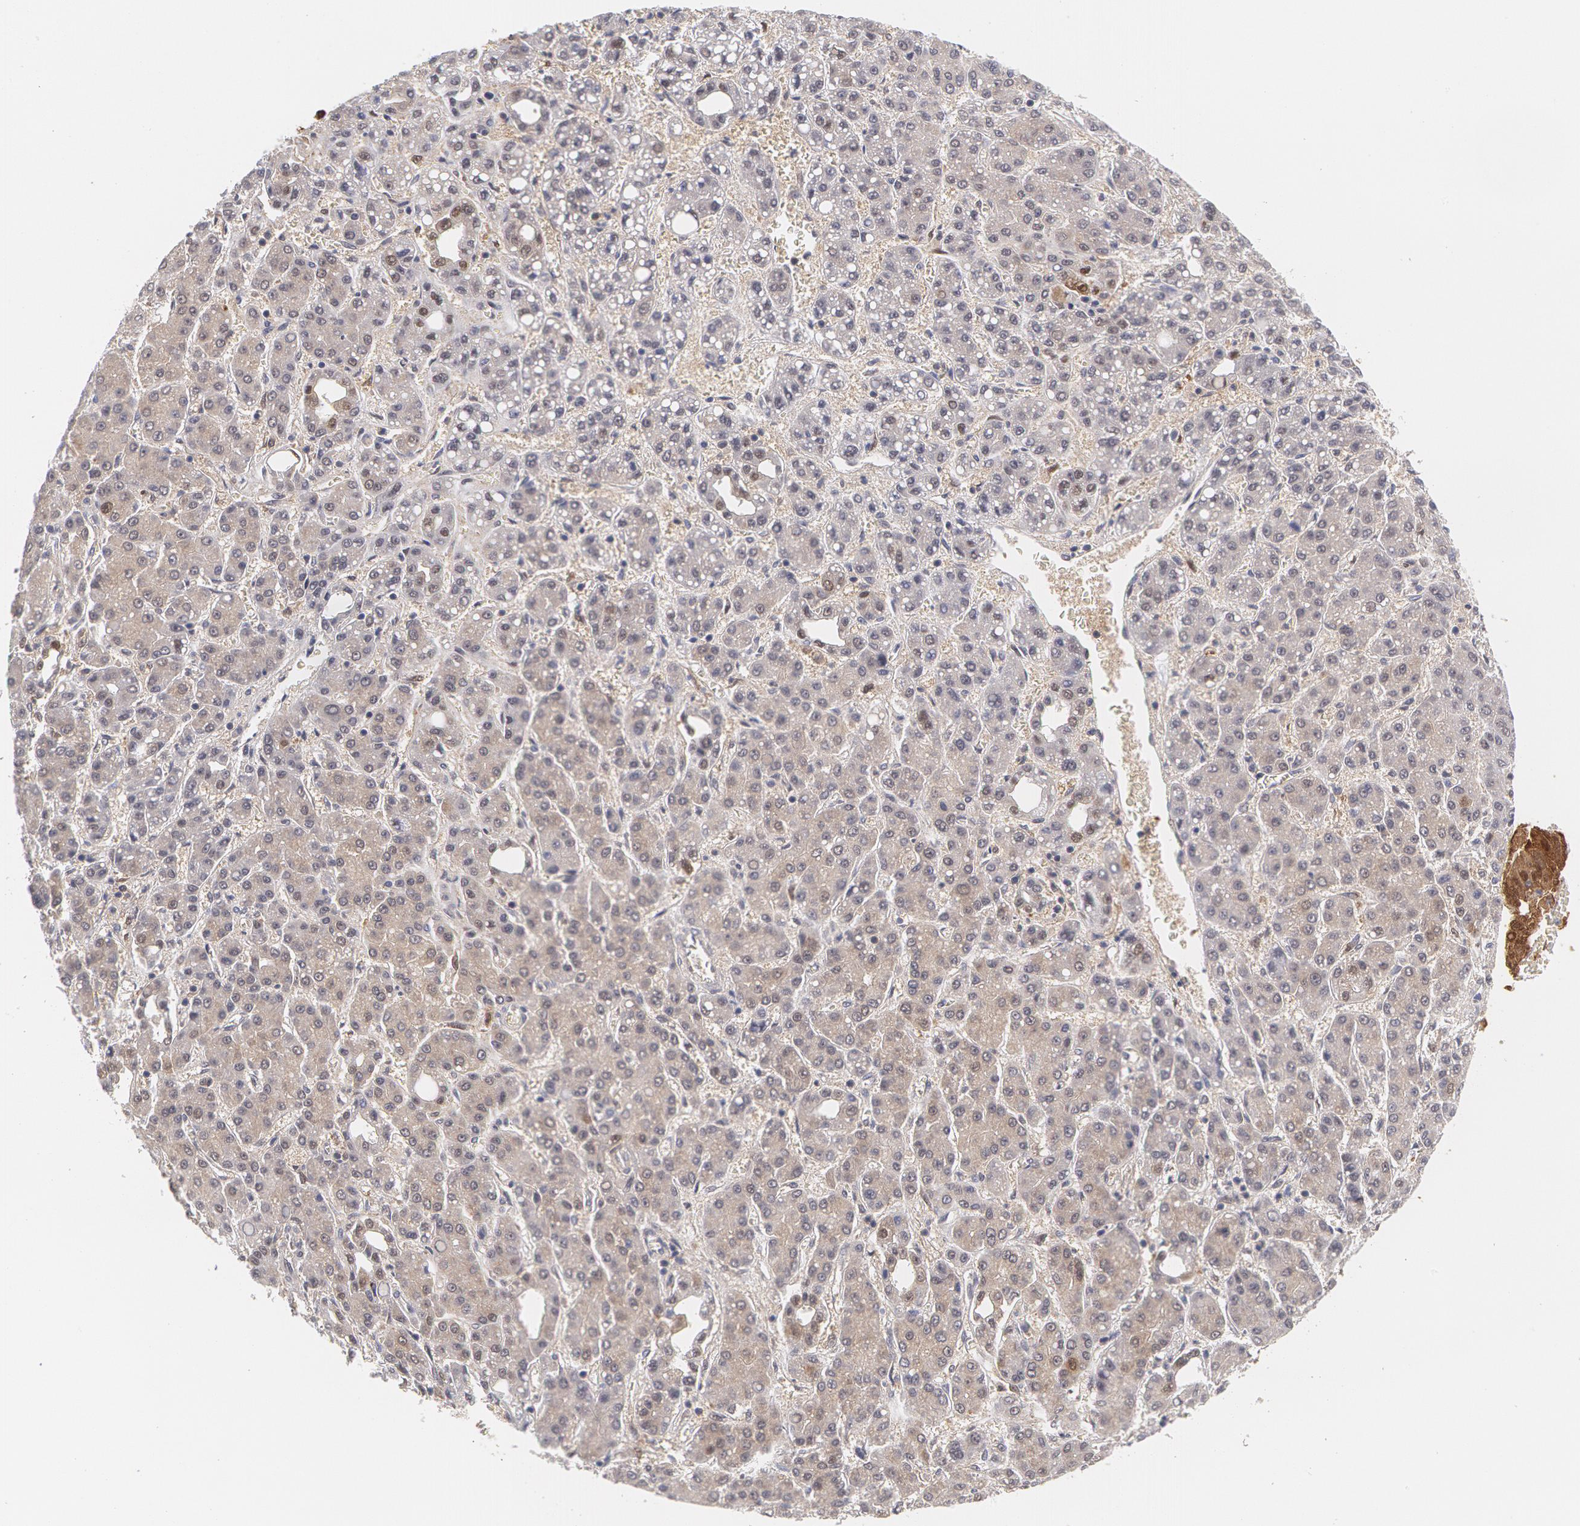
{"staining": {"intensity": "negative", "quantity": "none", "location": "none"}, "tissue": "liver cancer", "cell_type": "Tumor cells", "image_type": "cancer", "snomed": [{"axis": "morphology", "description": "Carcinoma, Hepatocellular, NOS"}, {"axis": "topography", "description": "Liver"}], "caption": "This is an immunohistochemistry (IHC) photomicrograph of human liver cancer (hepatocellular carcinoma). There is no staining in tumor cells.", "gene": "TXNRD1", "patient": {"sex": "male", "age": 69}}